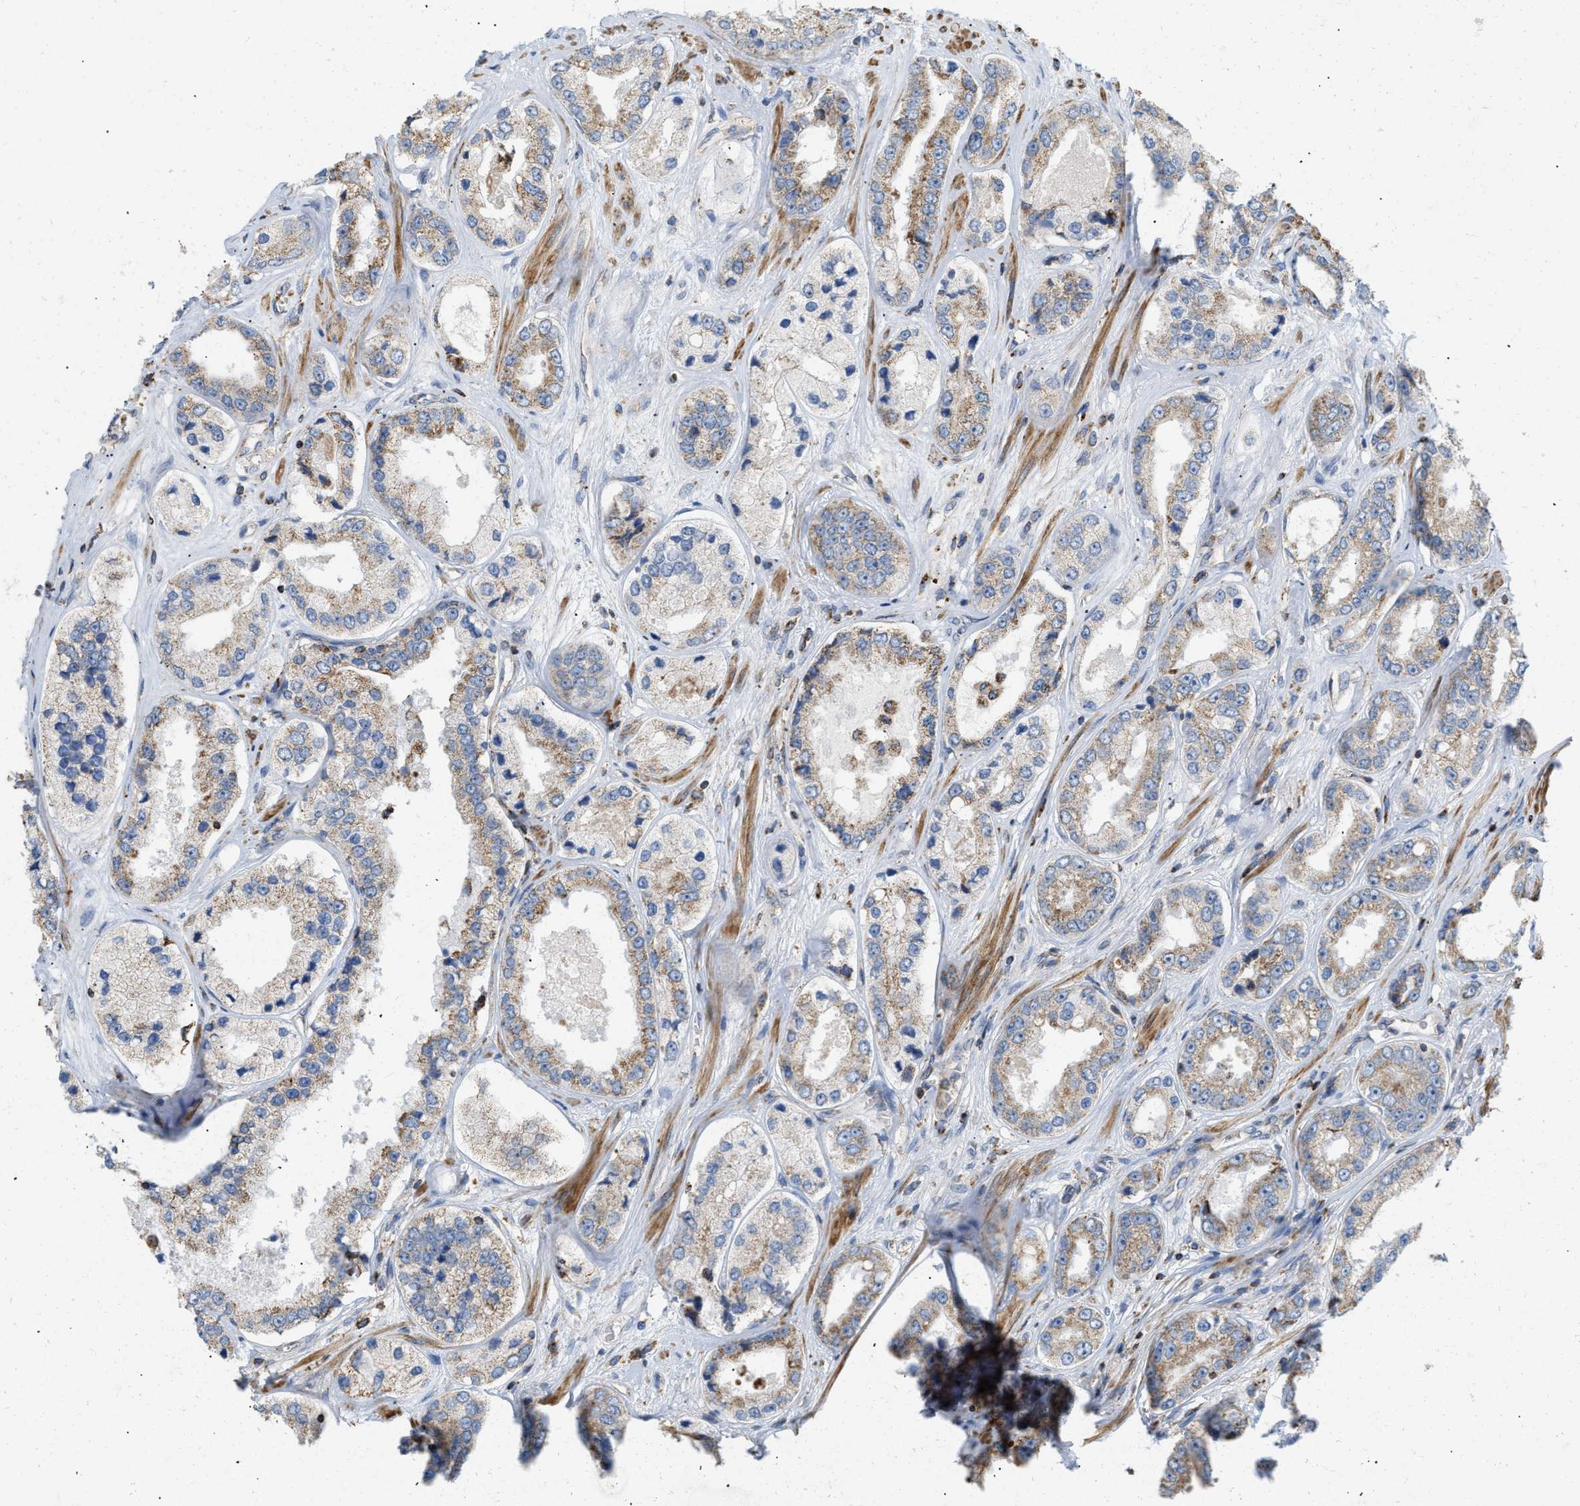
{"staining": {"intensity": "moderate", "quantity": ">75%", "location": "cytoplasmic/membranous"}, "tissue": "prostate cancer", "cell_type": "Tumor cells", "image_type": "cancer", "snomed": [{"axis": "morphology", "description": "Adenocarcinoma, High grade"}, {"axis": "topography", "description": "Prostate"}], "caption": "The micrograph displays immunohistochemical staining of prostate adenocarcinoma (high-grade). There is moderate cytoplasmic/membranous staining is present in approximately >75% of tumor cells.", "gene": "GRB10", "patient": {"sex": "male", "age": 61}}